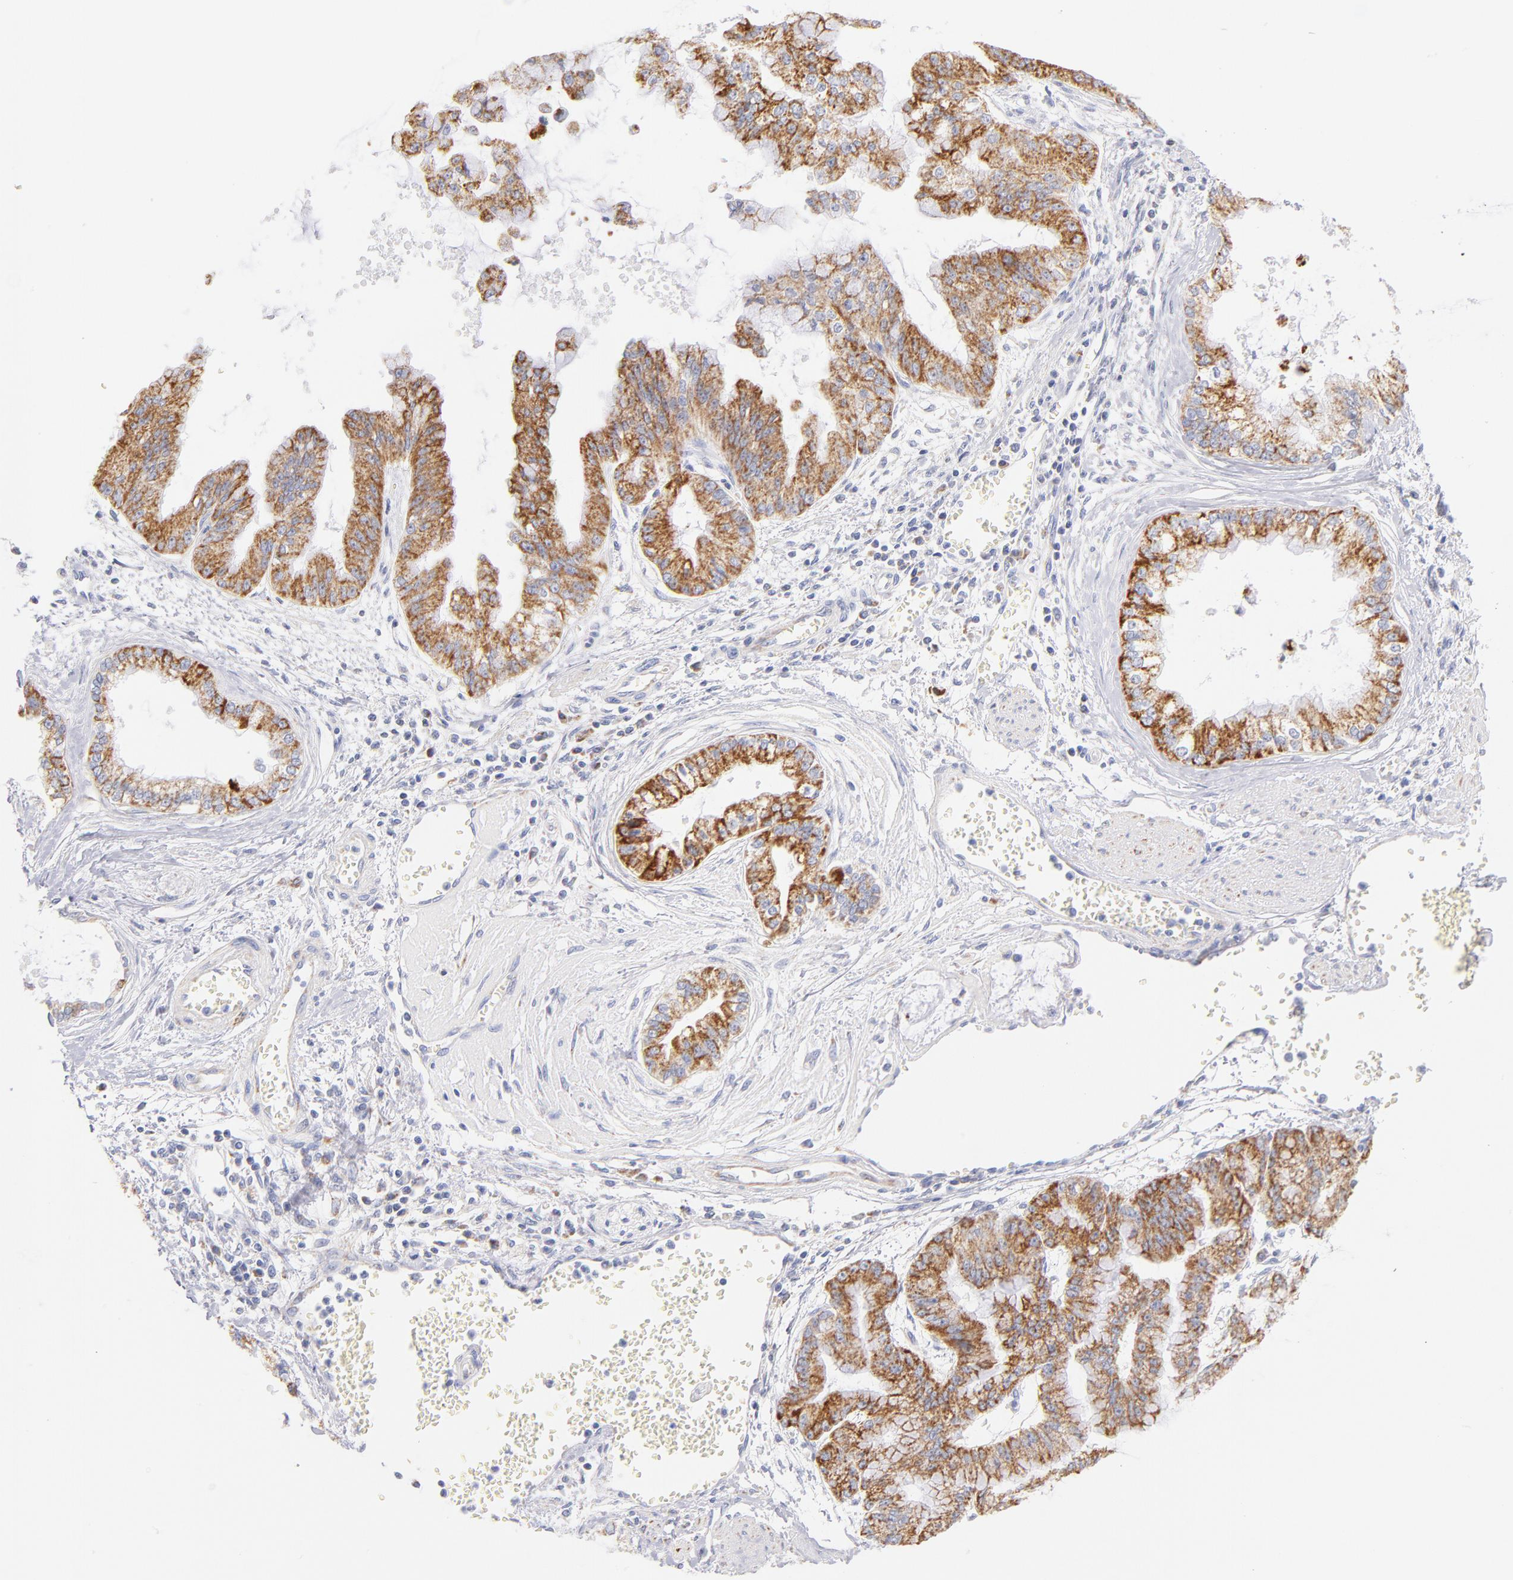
{"staining": {"intensity": "moderate", "quantity": ">75%", "location": "cytoplasmic/membranous"}, "tissue": "liver cancer", "cell_type": "Tumor cells", "image_type": "cancer", "snomed": [{"axis": "morphology", "description": "Cholangiocarcinoma"}, {"axis": "topography", "description": "Liver"}], "caption": "A brown stain highlights moderate cytoplasmic/membranous expression of a protein in cholangiocarcinoma (liver) tumor cells.", "gene": "AIFM1", "patient": {"sex": "female", "age": 79}}